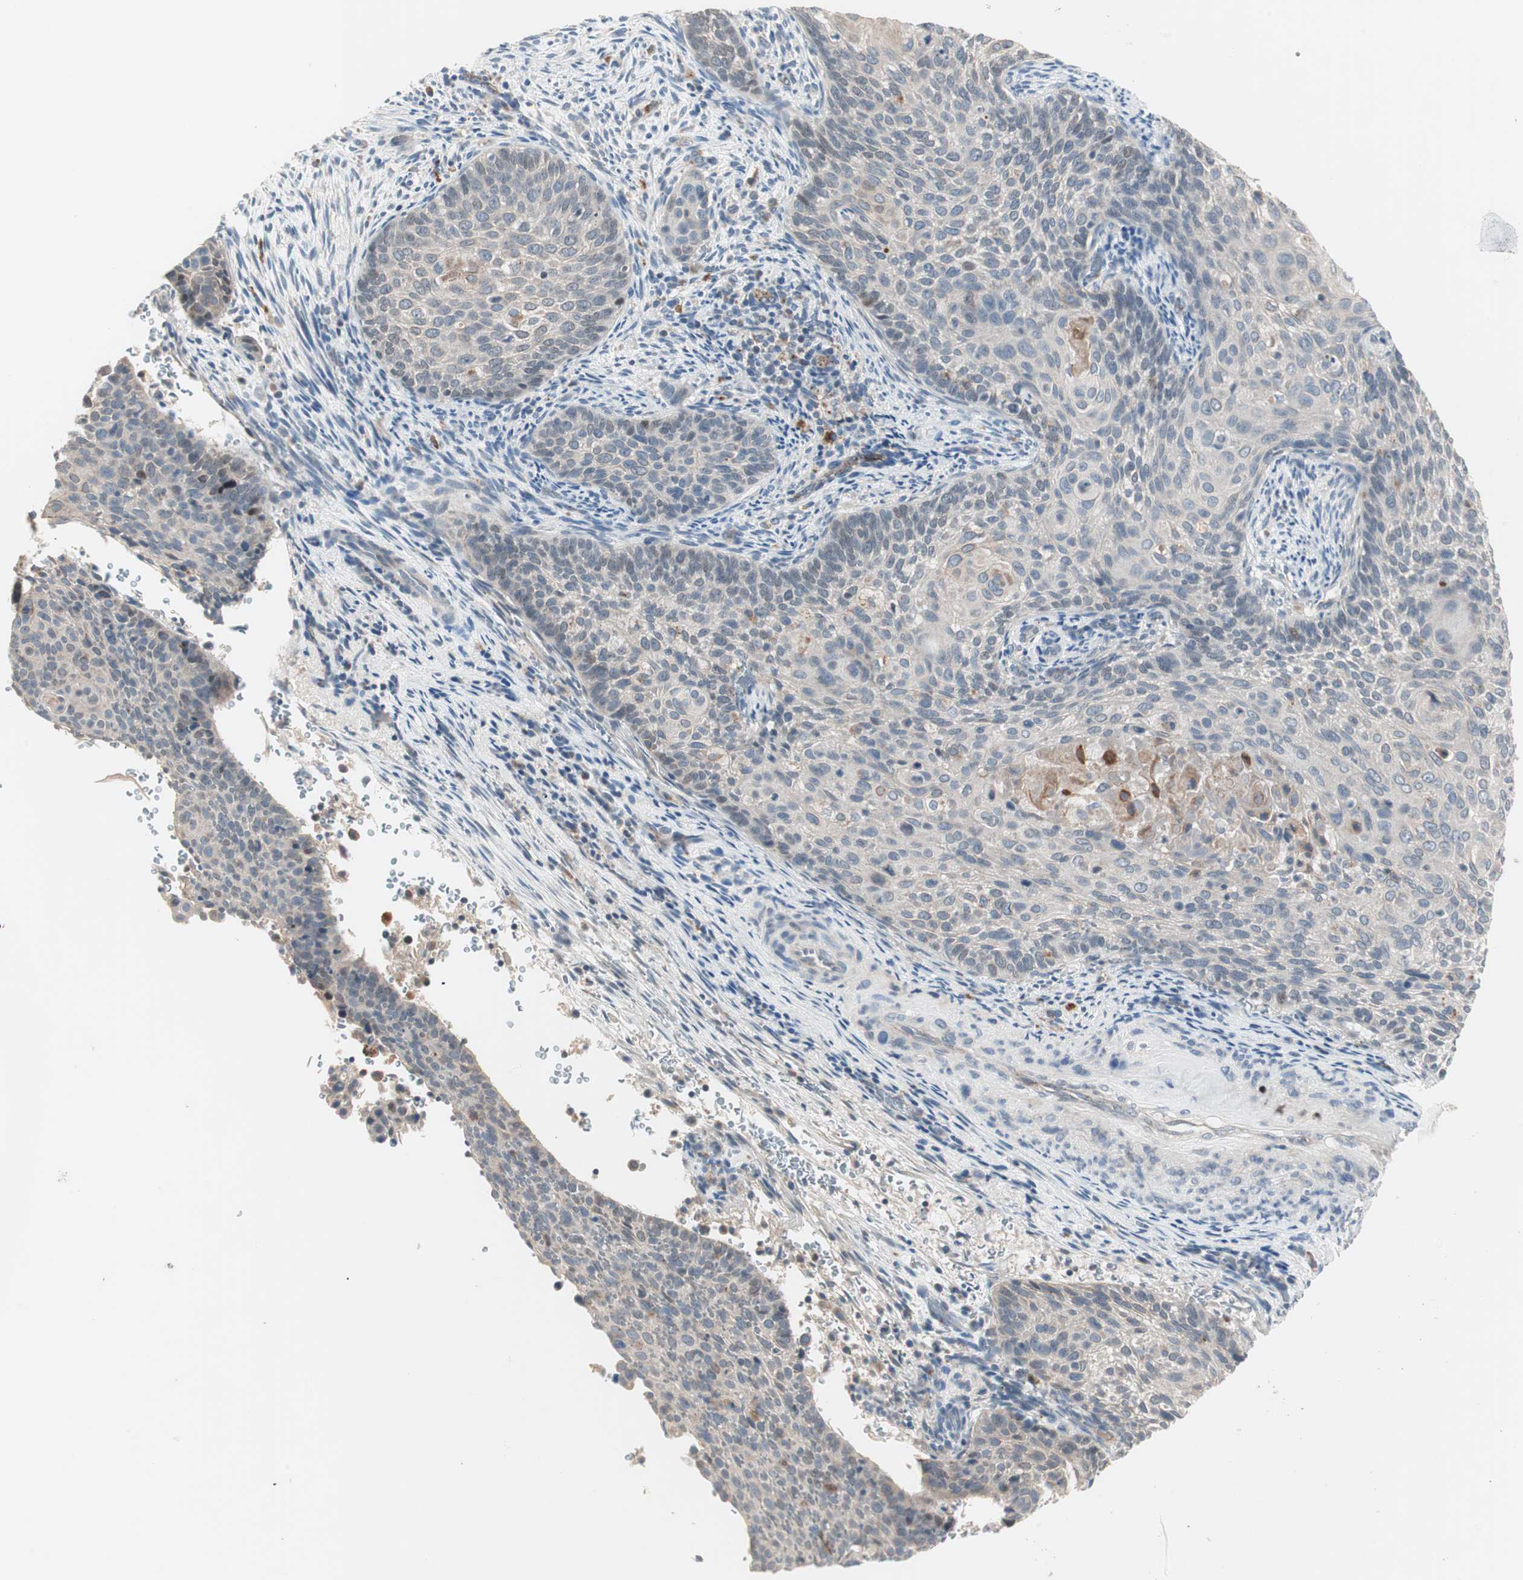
{"staining": {"intensity": "moderate", "quantity": "<25%", "location": "cytoplasmic/membranous"}, "tissue": "cervical cancer", "cell_type": "Tumor cells", "image_type": "cancer", "snomed": [{"axis": "morphology", "description": "Squamous cell carcinoma, NOS"}, {"axis": "topography", "description": "Cervix"}], "caption": "Immunohistochemistry (DAB) staining of cervical cancer (squamous cell carcinoma) reveals moderate cytoplasmic/membranous protein expression in approximately <25% of tumor cells. The protein is shown in brown color, while the nuclei are stained blue.", "gene": "FGFR4", "patient": {"sex": "female", "age": 33}}